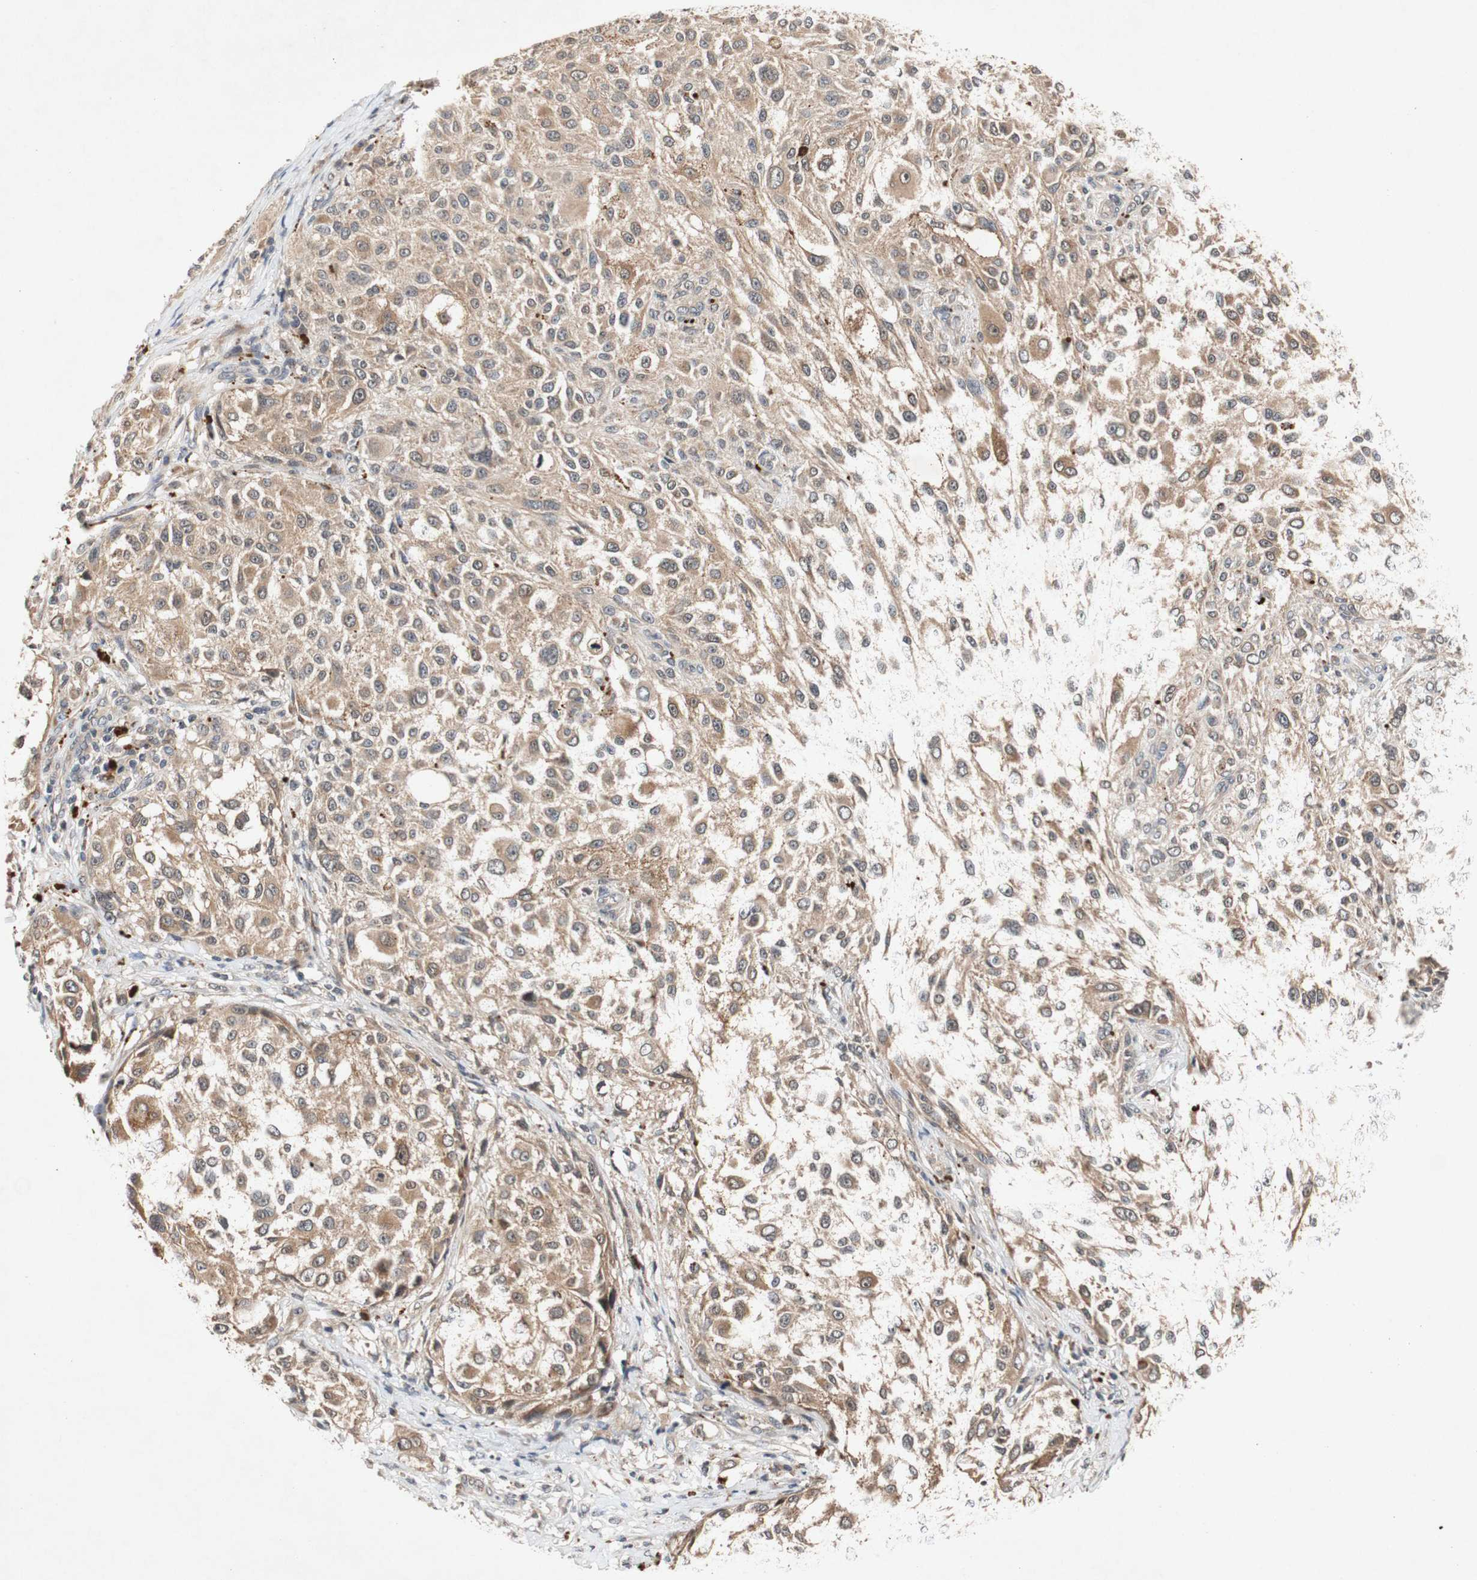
{"staining": {"intensity": "moderate", "quantity": ">75%", "location": "cytoplasmic/membranous"}, "tissue": "melanoma", "cell_type": "Tumor cells", "image_type": "cancer", "snomed": [{"axis": "morphology", "description": "Necrosis, NOS"}, {"axis": "morphology", "description": "Malignant melanoma, NOS"}, {"axis": "topography", "description": "Skin"}], "caption": "Immunohistochemical staining of melanoma demonstrates medium levels of moderate cytoplasmic/membranous staining in approximately >75% of tumor cells.", "gene": "PIN1", "patient": {"sex": "female", "age": 87}}